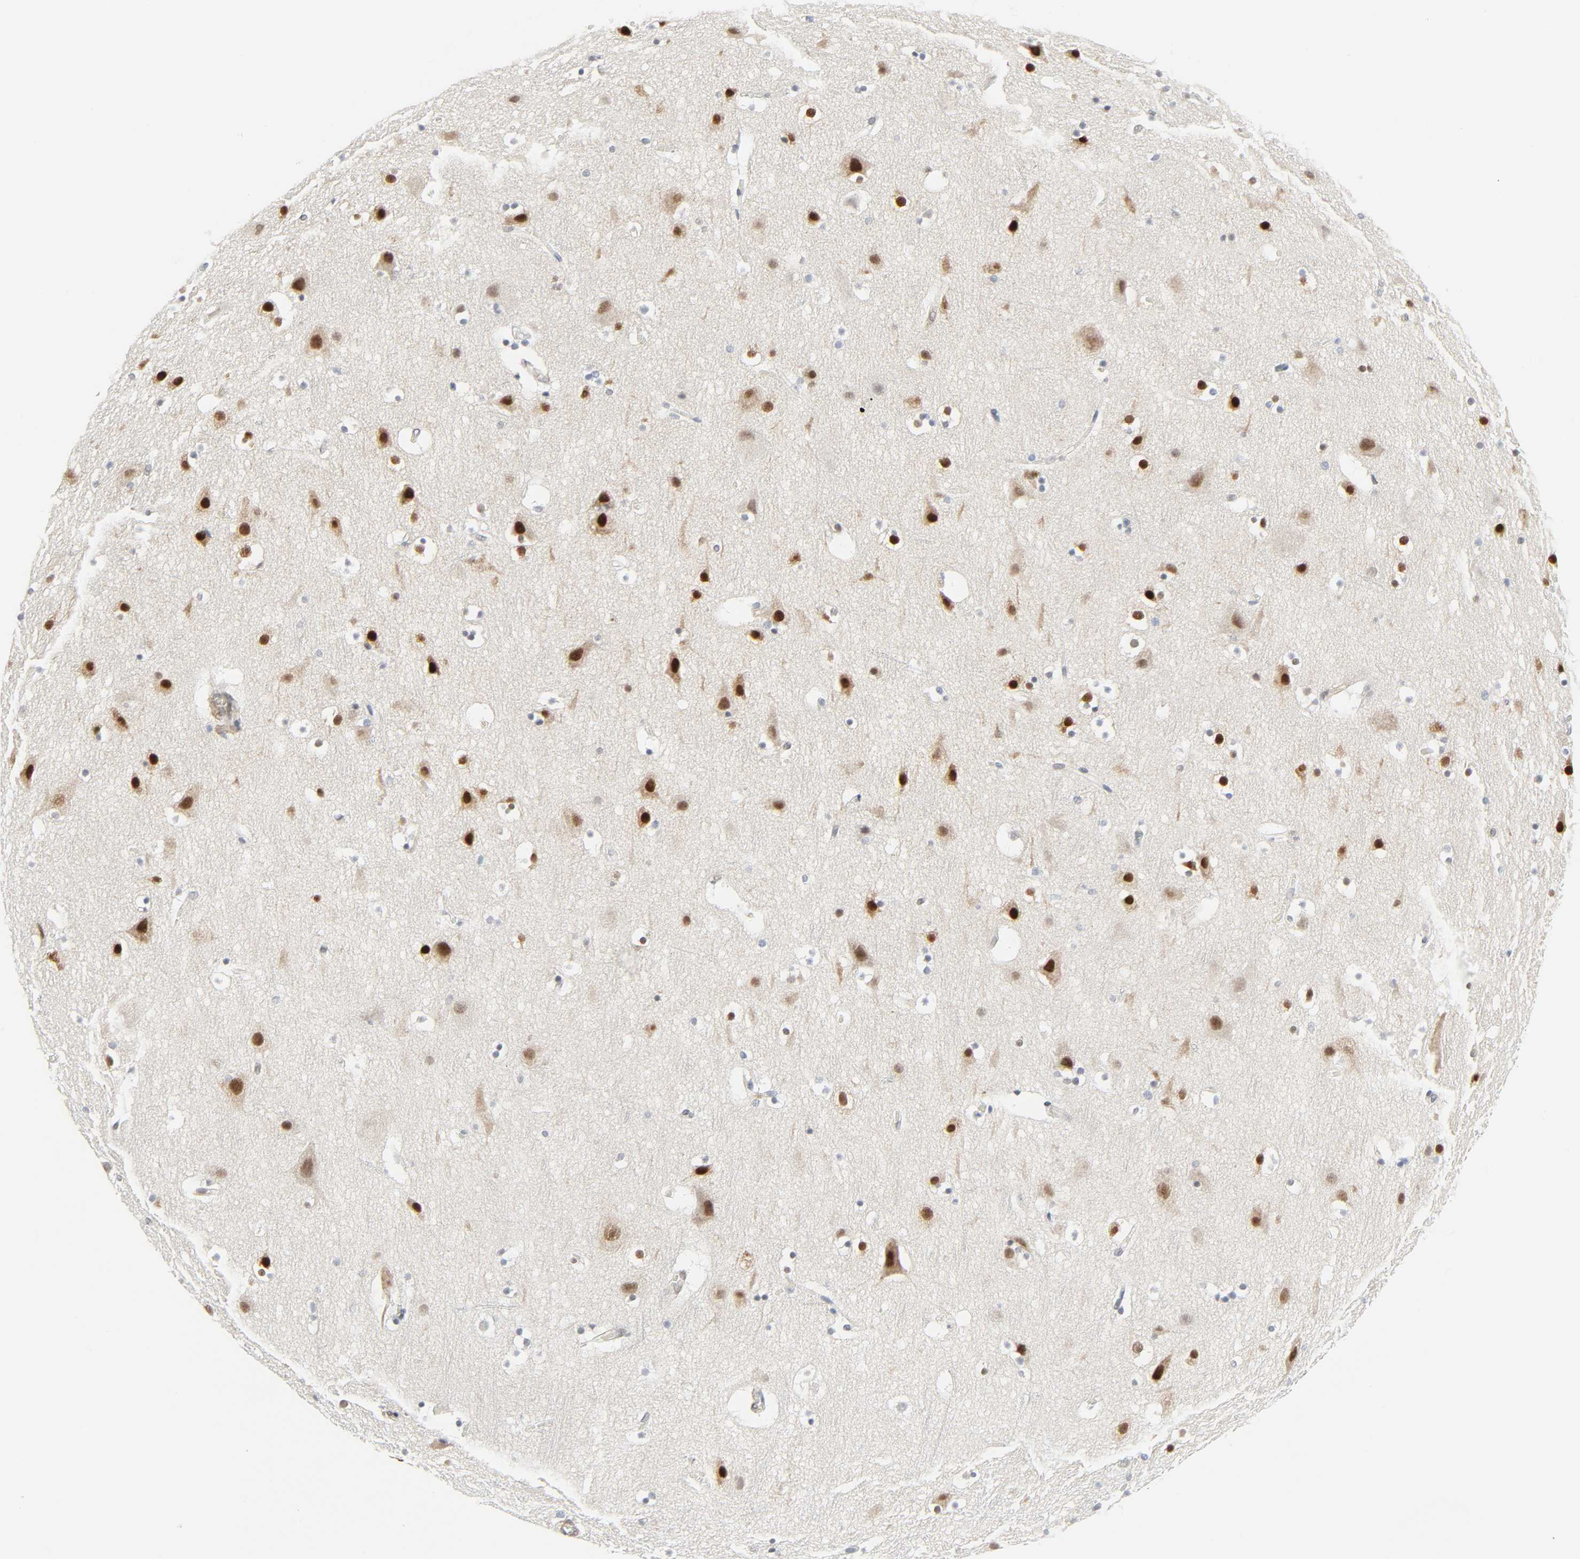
{"staining": {"intensity": "negative", "quantity": "none", "location": "none"}, "tissue": "cerebral cortex", "cell_type": "Endothelial cells", "image_type": "normal", "snomed": [{"axis": "morphology", "description": "Normal tissue, NOS"}, {"axis": "topography", "description": "Cerebral cortex"}], "caption": "A high-resolution photomicrograph shows immunohistochemistry staining of benign cerebral cortex, which displays no significant staining in endothelial cells.", "gene": "ZBTB16", "patient": {"sex": "male", "age": 45}}